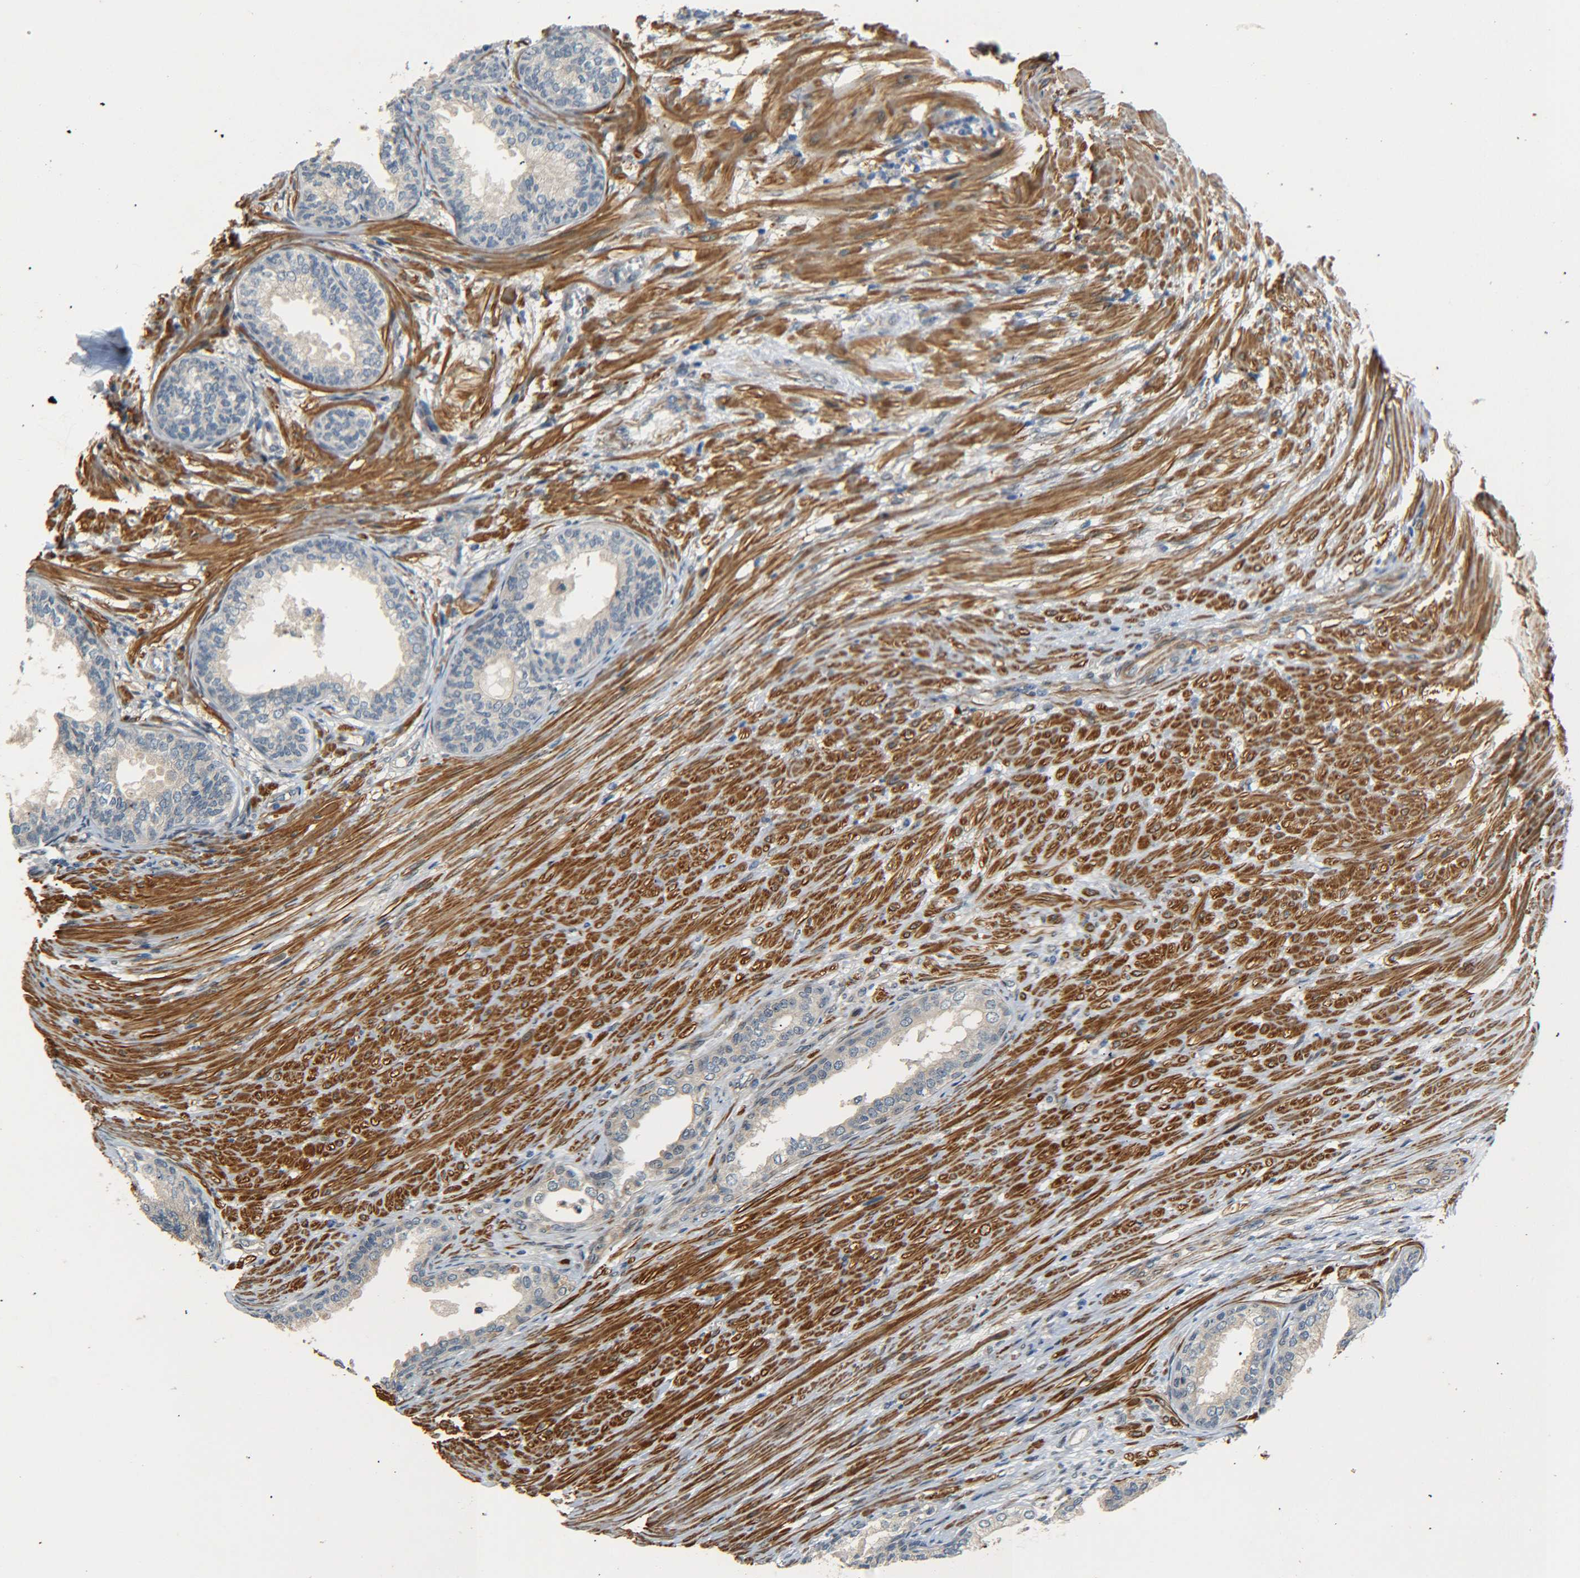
{"staining": {"intensity": "weak", "quantity": "<25%", "location": "cytoplasmic/membranous"}, "tissue": "prostate", "cell_type": "Glandular cells", "image_type": "normal", "snomed": [{"axis": "morphology", "description": "Normal tissue, NOS"}, {"axis": "topography", "description": "Prostate"}], "caption": "This is a micrograph of IHC staining of normal prostate, which shows no staining in glandular cells.", "gene": "MEIS1", "patient": {"sex": "male", "age": 76}}